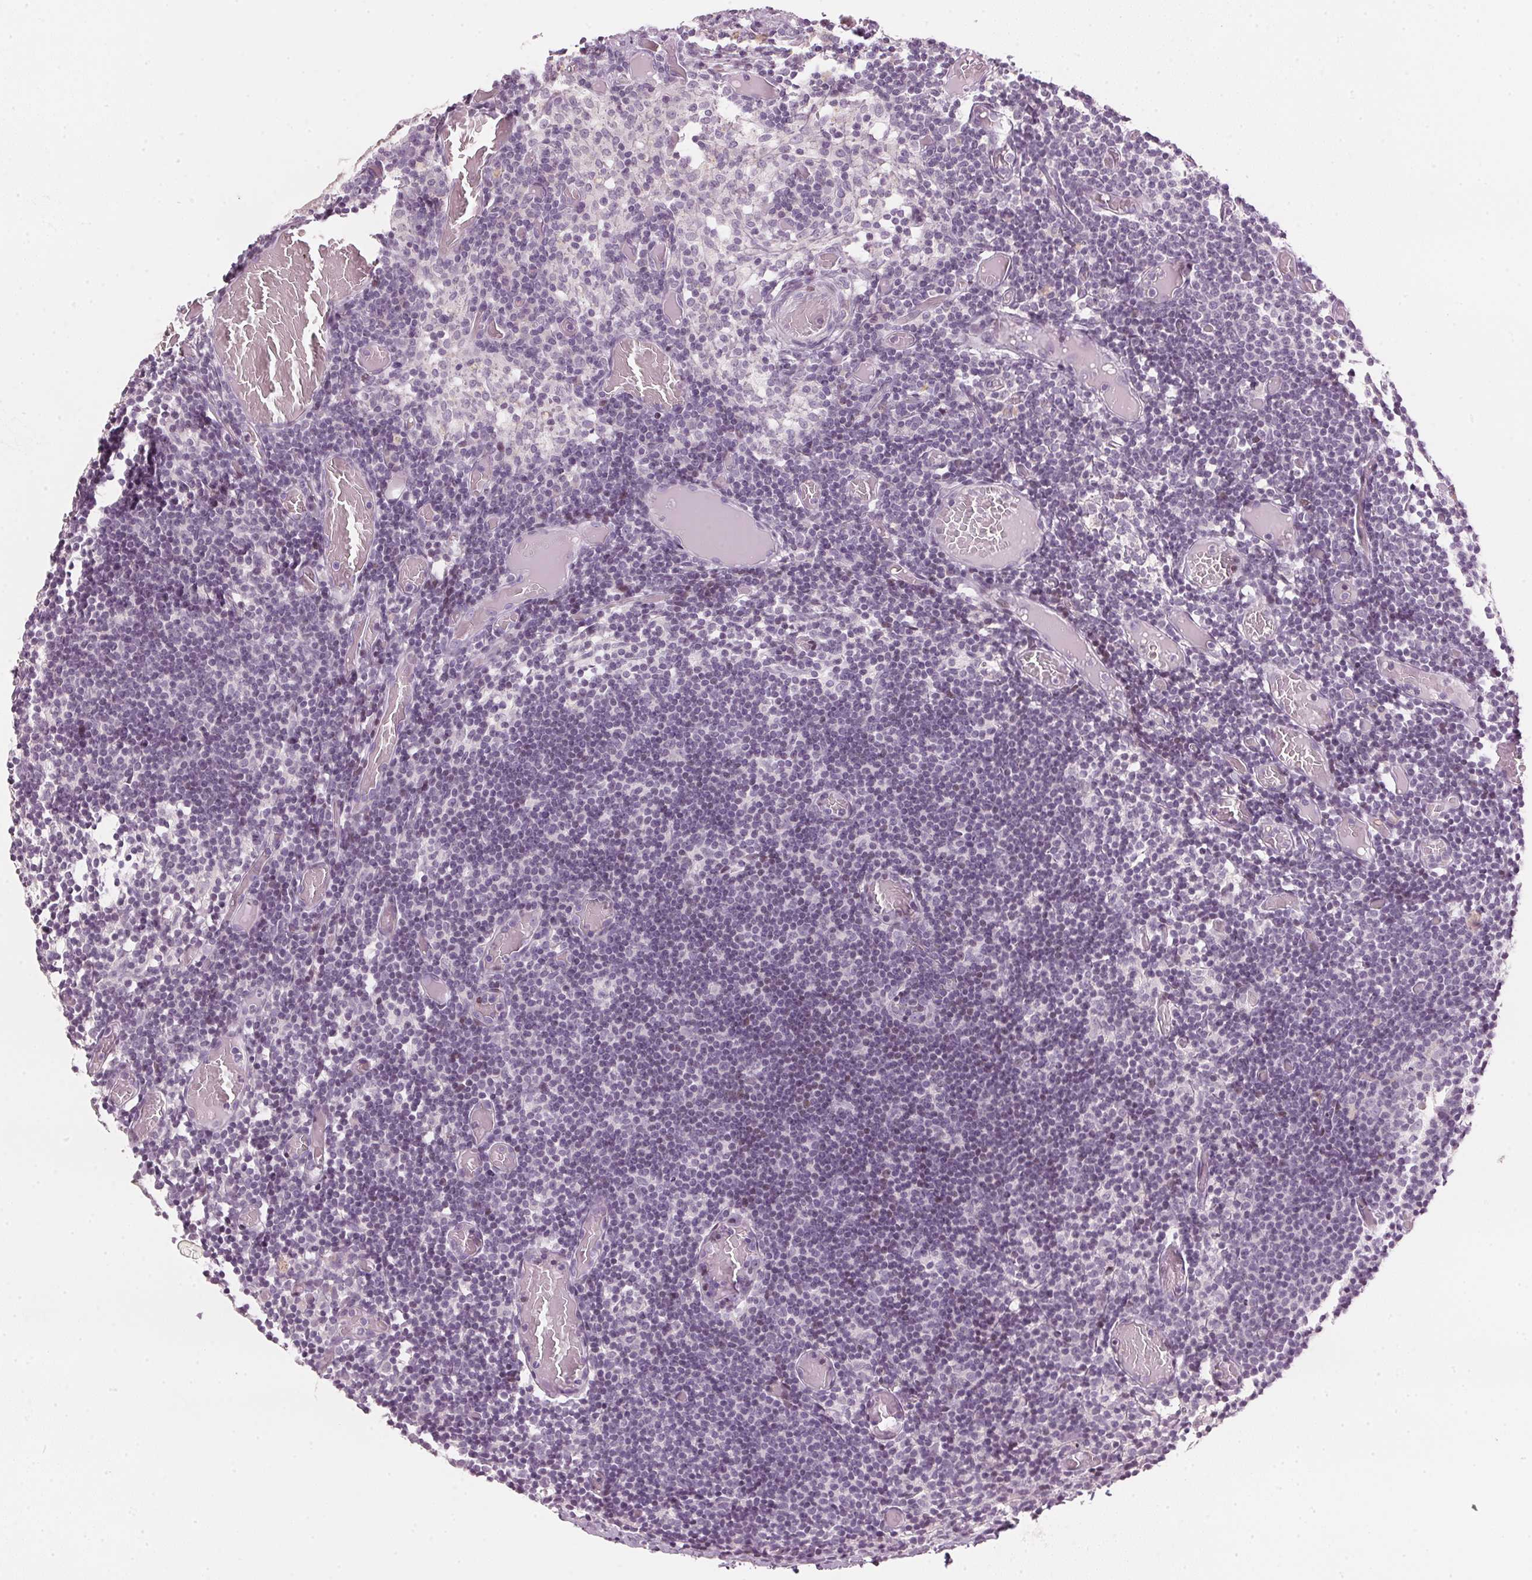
{"staining": {"intensity": "negative", "quantity": "none", "location": "none"}, "tissue": "lymph node", "cell_type": "Germinal center cells", "image_type": "normal", "snomed": [{"axis": "morphology", "description": "Normal tissue, NOS"}, {"axis": "topography", "description": "Lymph node"}], "caption": "An immunohistochemistry (IHC) photomicrograph of benign lymph node is shown. There is no staining in germinal center cells of lymph node. (IHC, brightfield microscopy, high magnification).", "gene": "SFRP4", "patient": {"sex": "female", "age": 41}}